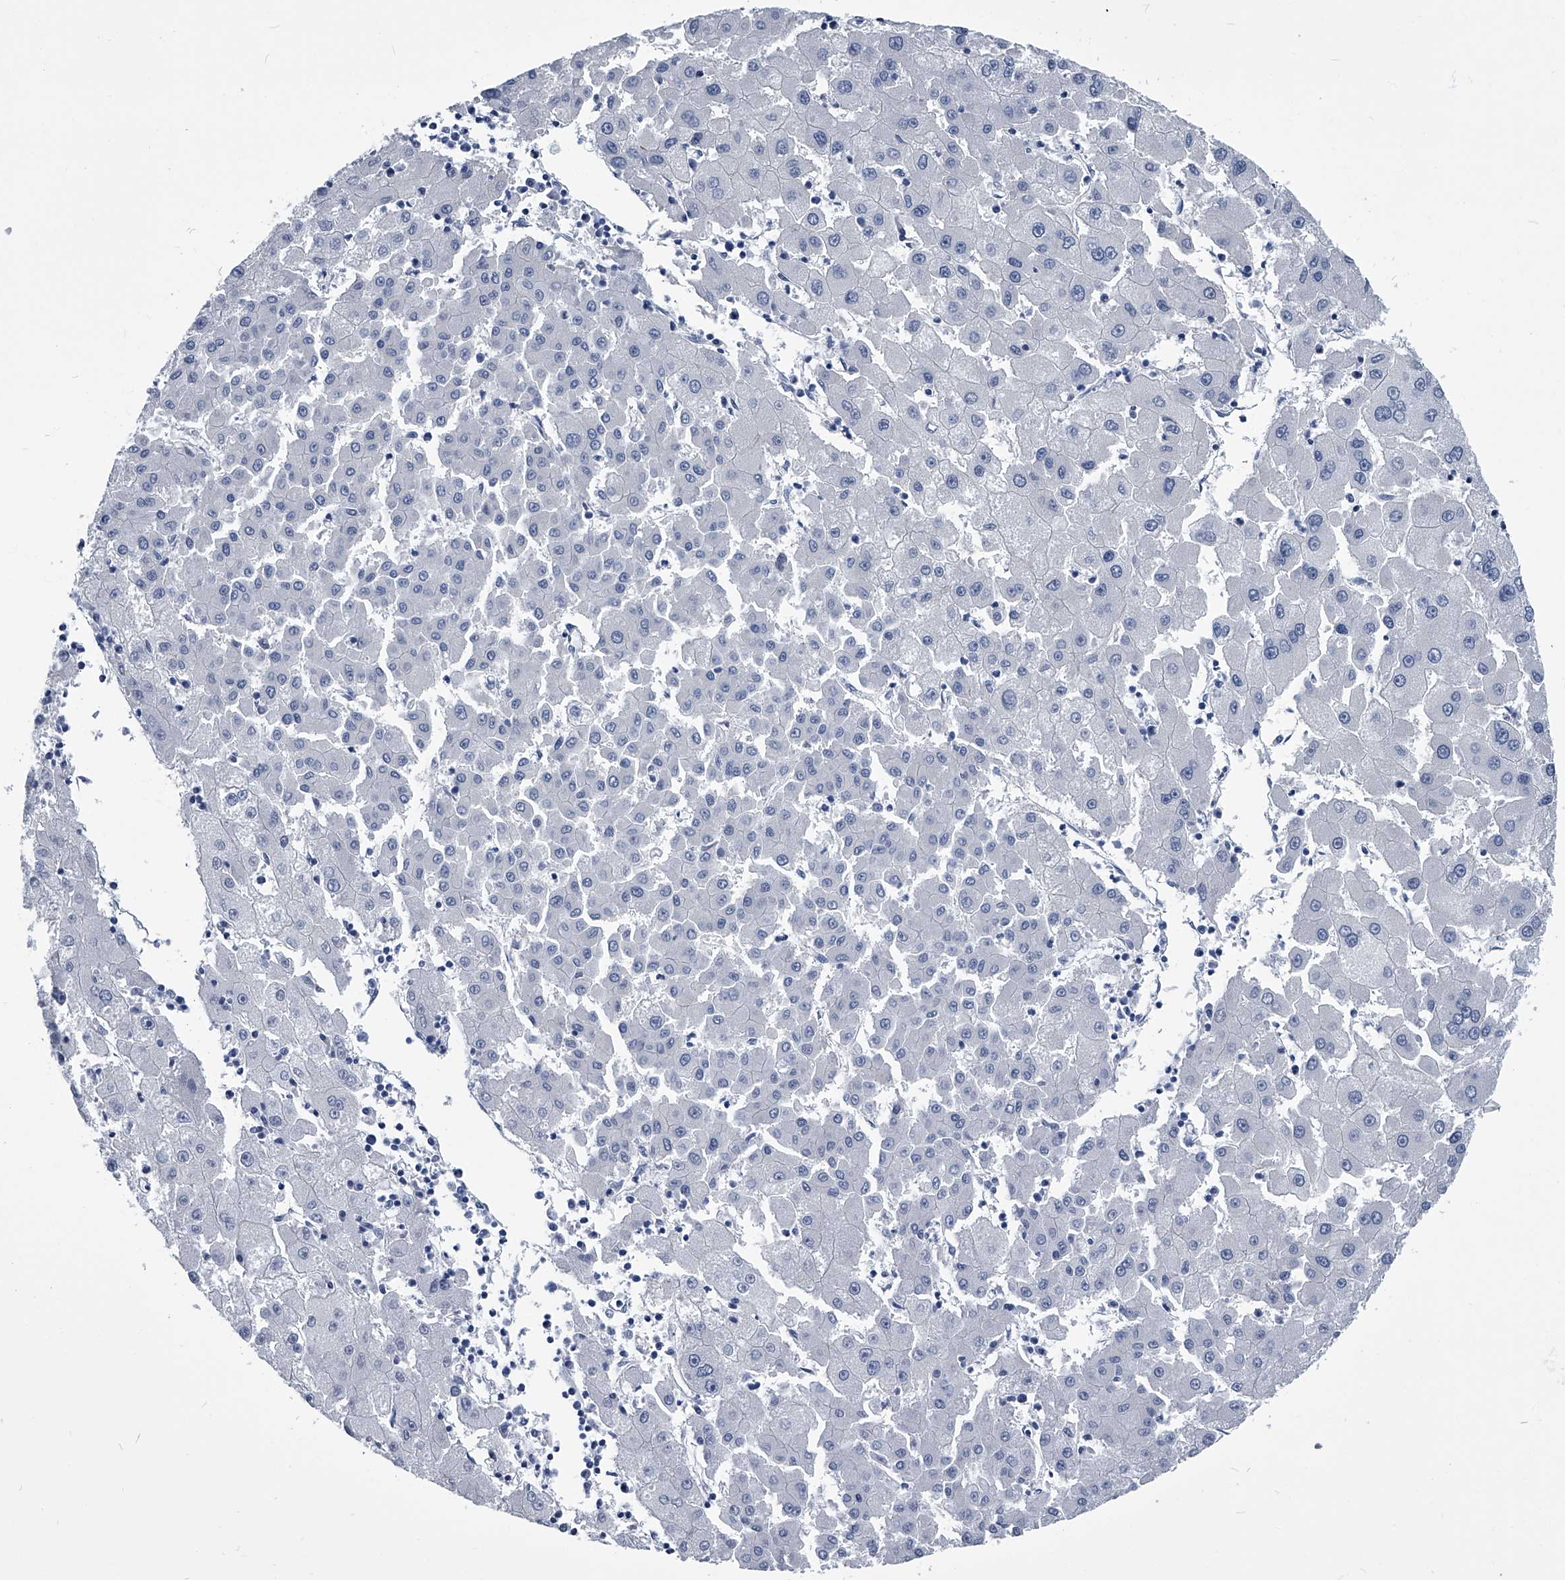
{"staining": {"intensity": "negative", "quantity": "none", "location": "none"}, "tissue": "liver cancer", "cell_type": "Tumor cells", "image_type": "cancer", "snomed": [{"axis": "morphology", "description": "Carcinoma, Hepatocellular, NOS"}, {"axis": "topography", "description": "Liver"}], "caption": "Immunohistochemistry histopathology image of neoplastic tissue: hepatocellular carcinoma (liver) stained with DAB (3,3'-diaminobenzidine) displays no significant protein positivity in tumor cells.", "gene": "PDXK", "patient": {"sex": "male", "age": 72}}